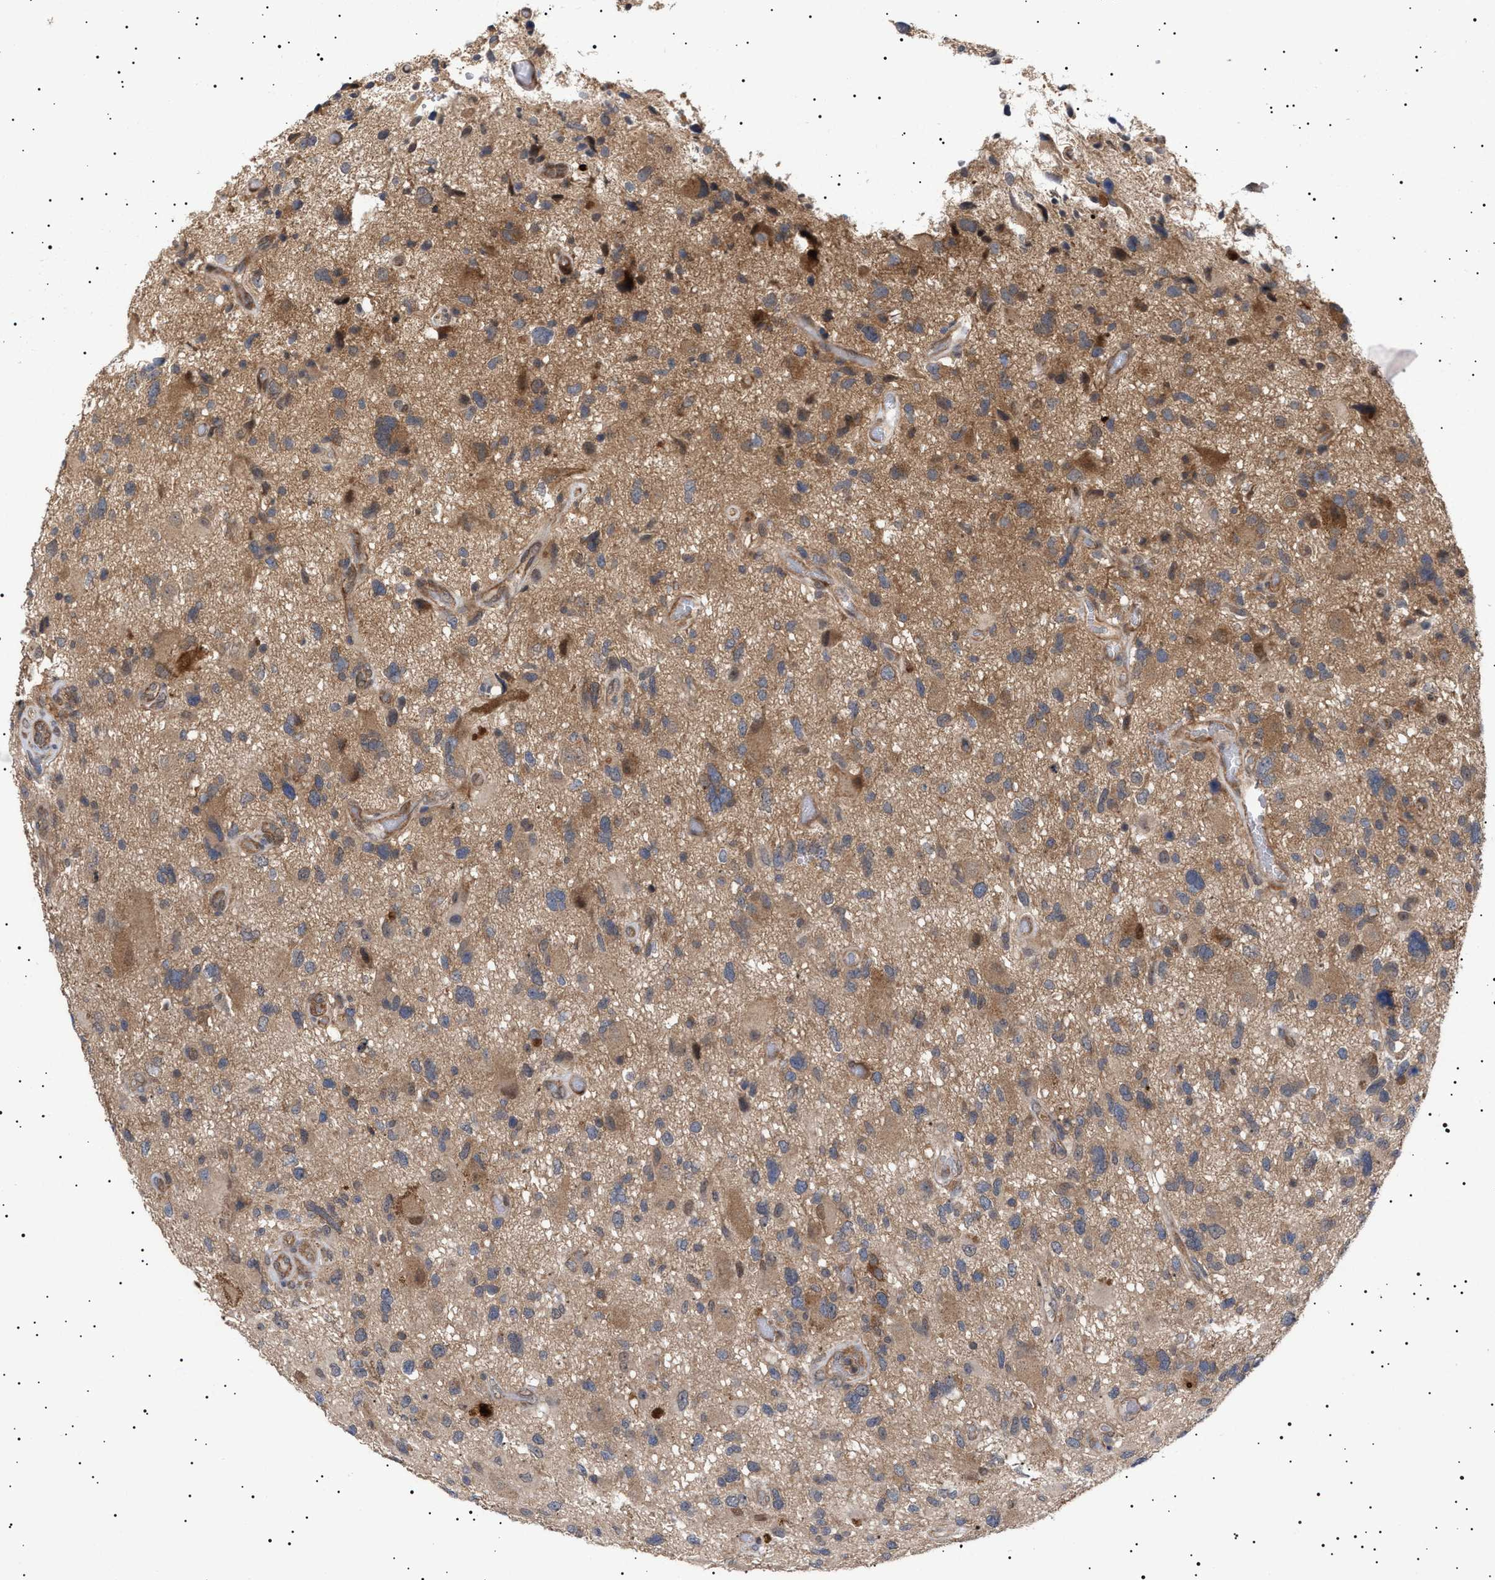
{"staining": {"intensity": "moderate", "quantity": ">75%", "location": "cytoplasmic/membranous"}, "tissue": "glioma", "cell_type": "Tumor cells", "image_type": "cancer", "snomed": [{"axis": "morphology", "description": "Glioma, malignant, High grade"}, {"axis": "topography", "description": "Brain"}], "caption": "Human glioma stained for a protein (brown) exhibits moderate cytoplasmic/membranous positive positivity in about >75% of tumor cells.", "gene": "NPLOC4", "patient": {"sex": "male", "age": 33}}